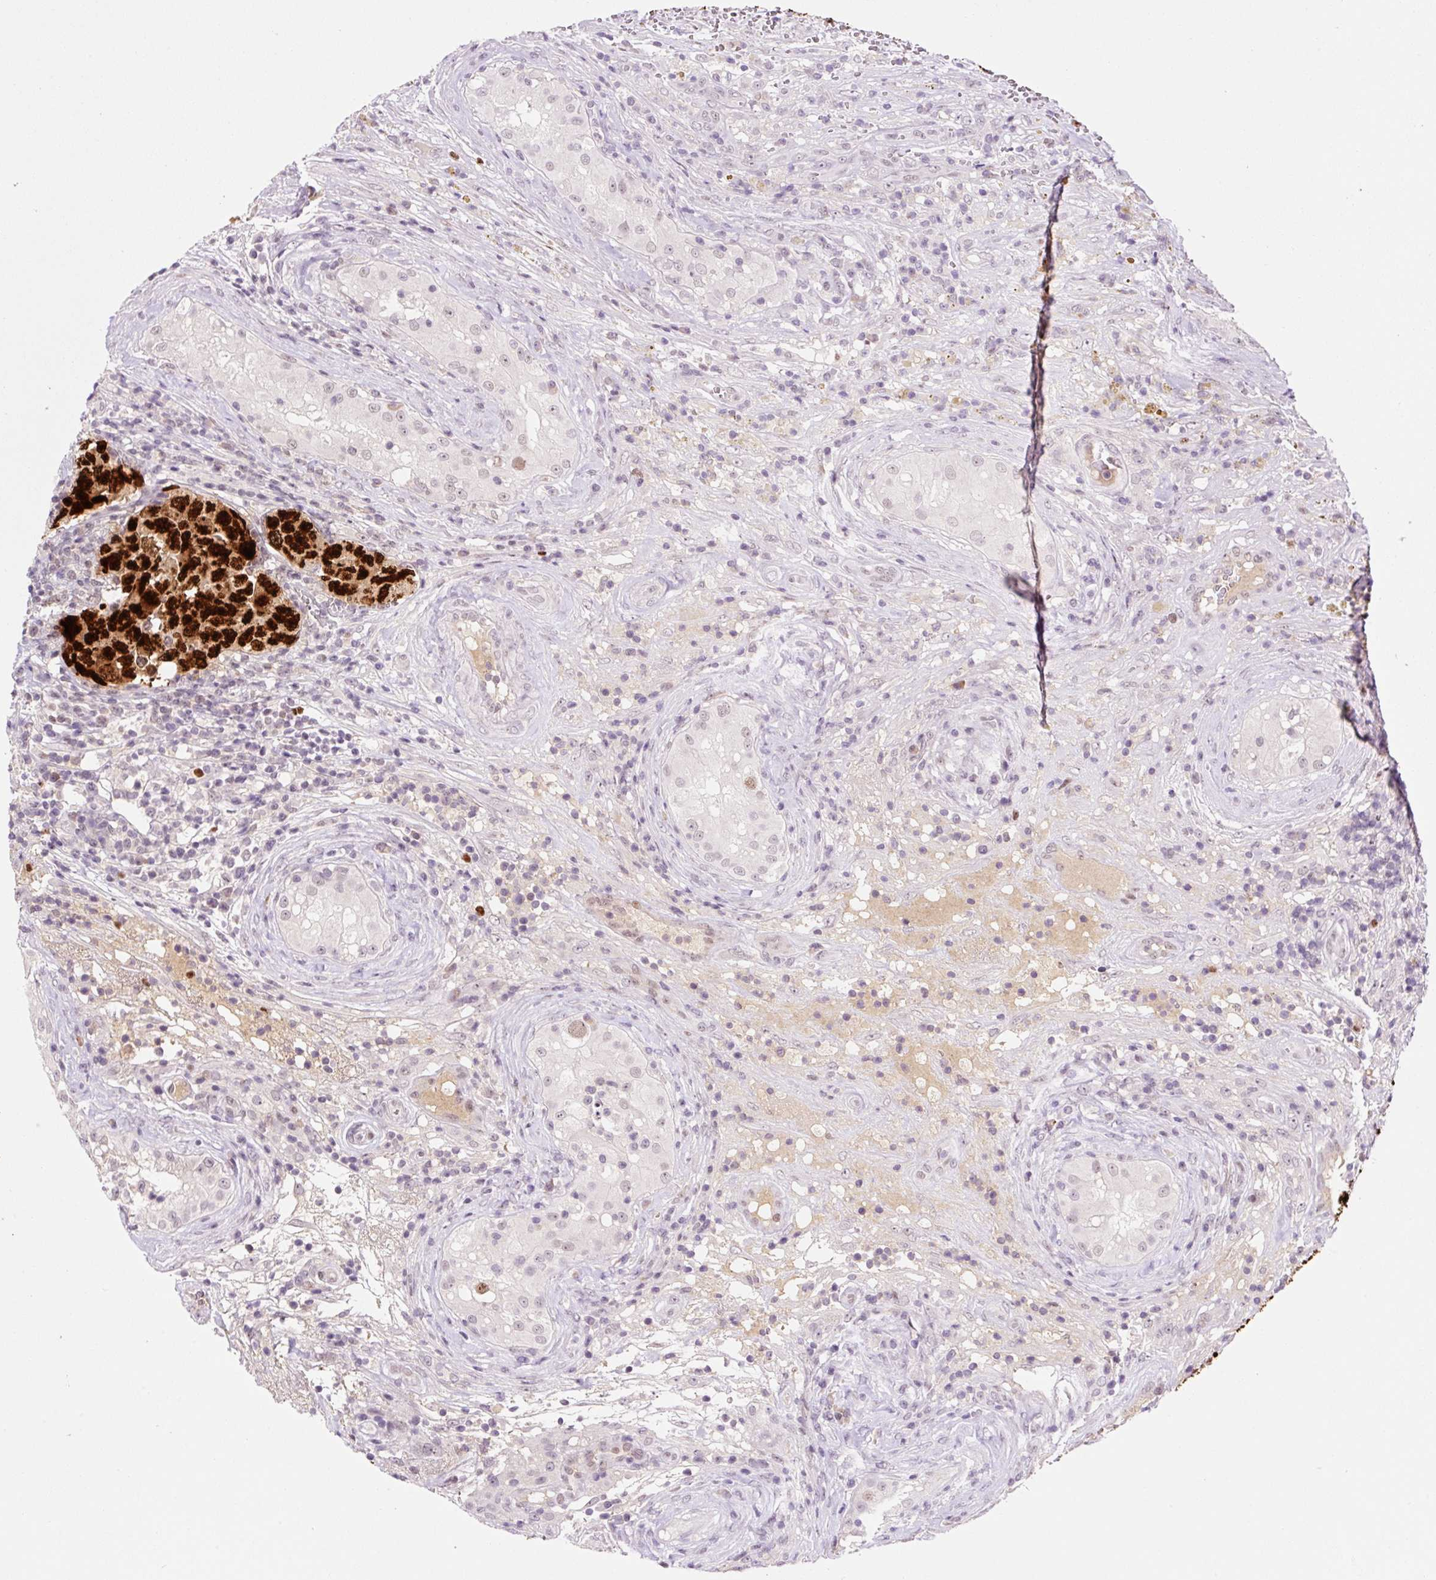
{"staining": {"intensity": "strong", "quantity": ">75%", "location": "nuclear"}, "tissue": "testis cancer", "cell_type": "Tumor cells", "image_type": "cancer", "snomed": [{"axis": "morphology", "description": "Seminoma, NOS"}, {"axis": "morphology", "description": "Teratoma, malignant, NOS"}, {"axis": "topography", "description": "Testis"}], "caption": "Testis cancer stained with immunohistochemistry displays strong nuclear staining in about >75% of tumor cells. (Brightfield microscopy of DAB IHC at high magnification).", "gene": "DPPA4", "patient": {"sex": "male", "age": 34}}